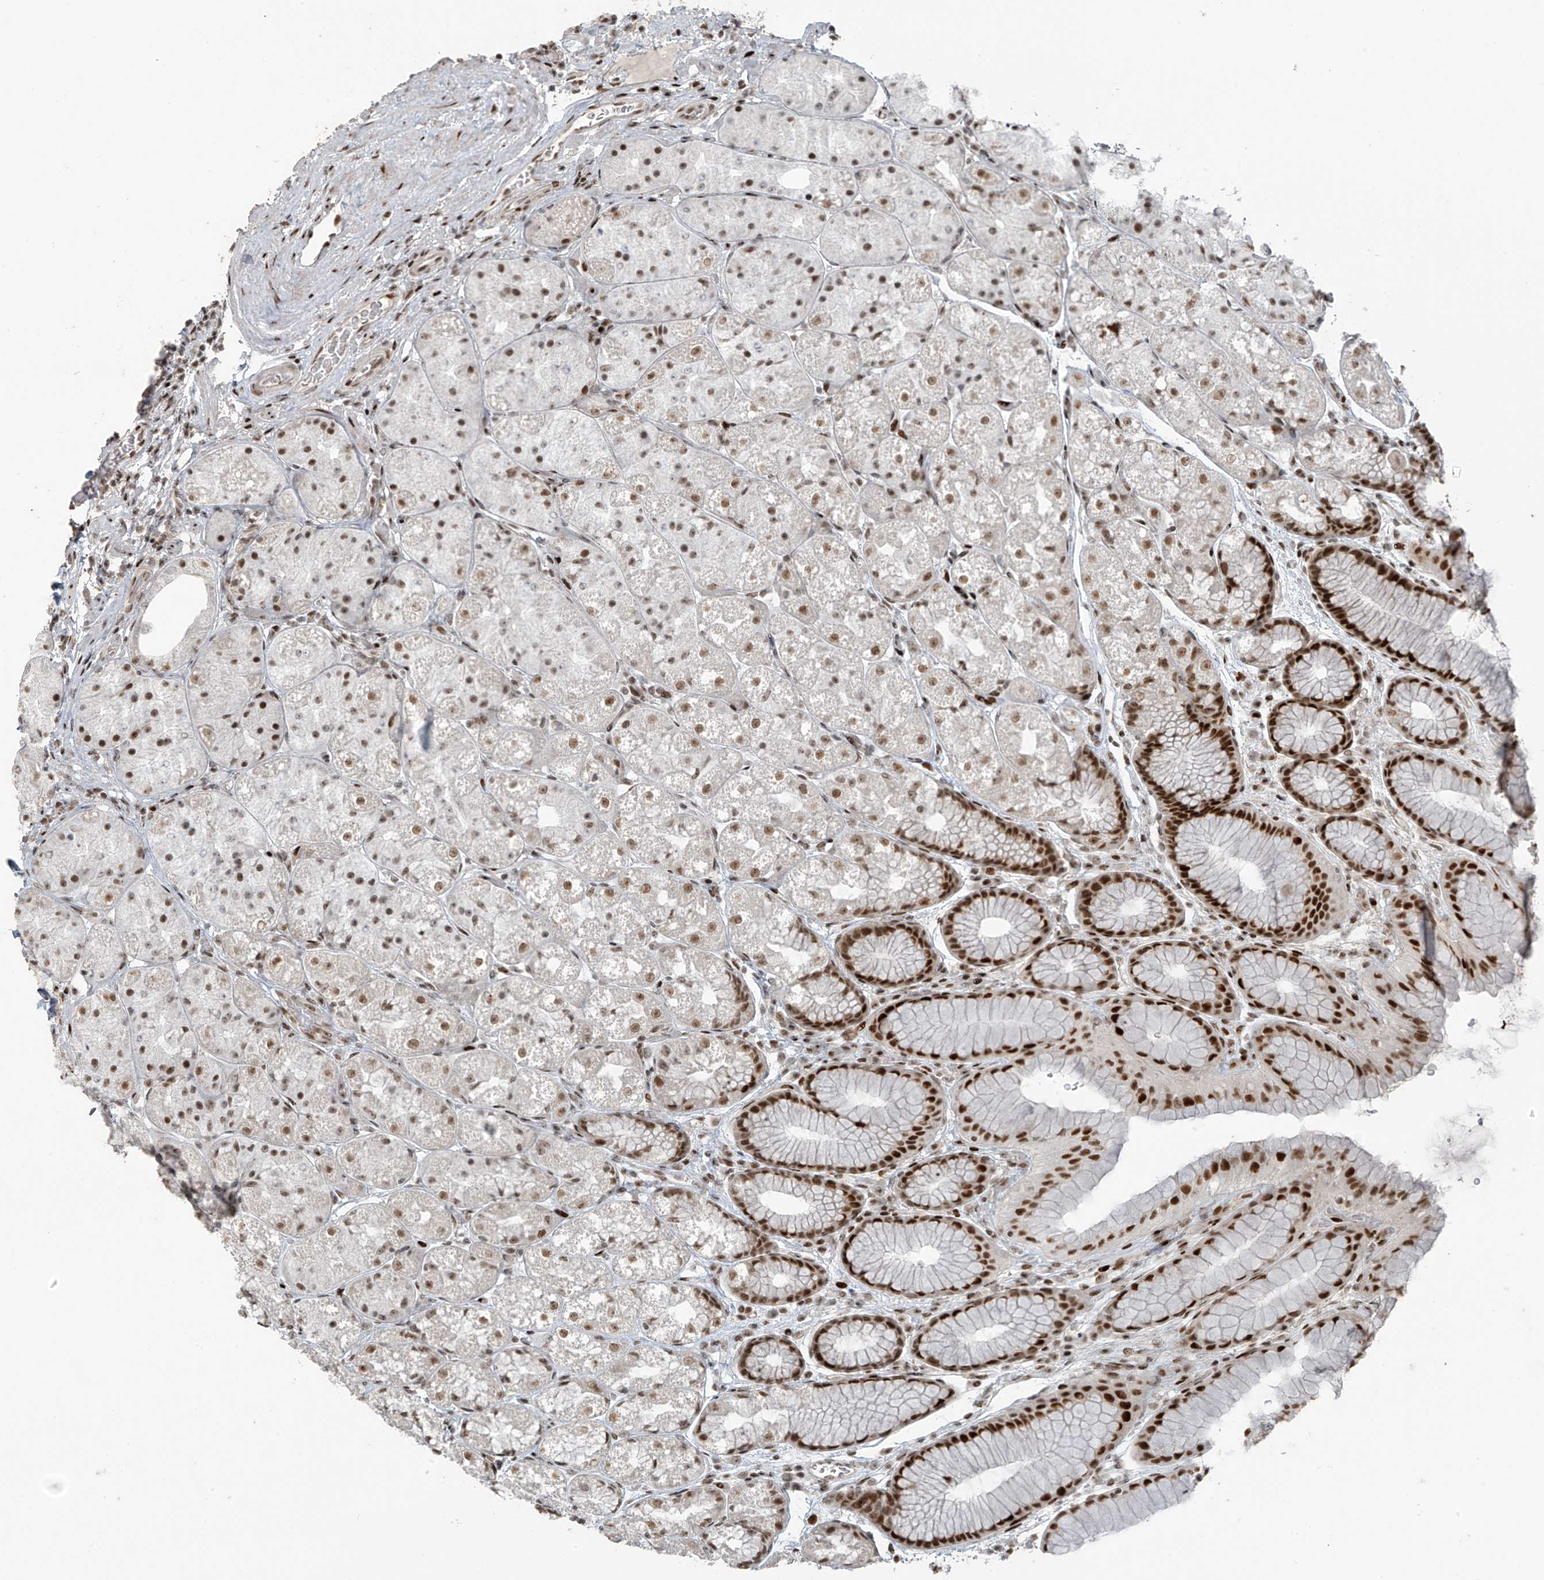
{"staining": {"intensity": "strong", "quantity": ">75%", "location": "nuclear"}, "tissue": "stomach", "cell_type": "Glandular cells", "image_type": "normal", "snomed": [{"axis": "morphology", "description": "Normal tissue, NOS"}, {"axis": "topography", "description": "Stomach"}], "caption": "Protein expression analysis of unremarkable stomach reveals strong nuclear expression in approximately >75% of glandular cells.", "gene": "PCNP", "patient": {"sex": "male", "age": 57}}